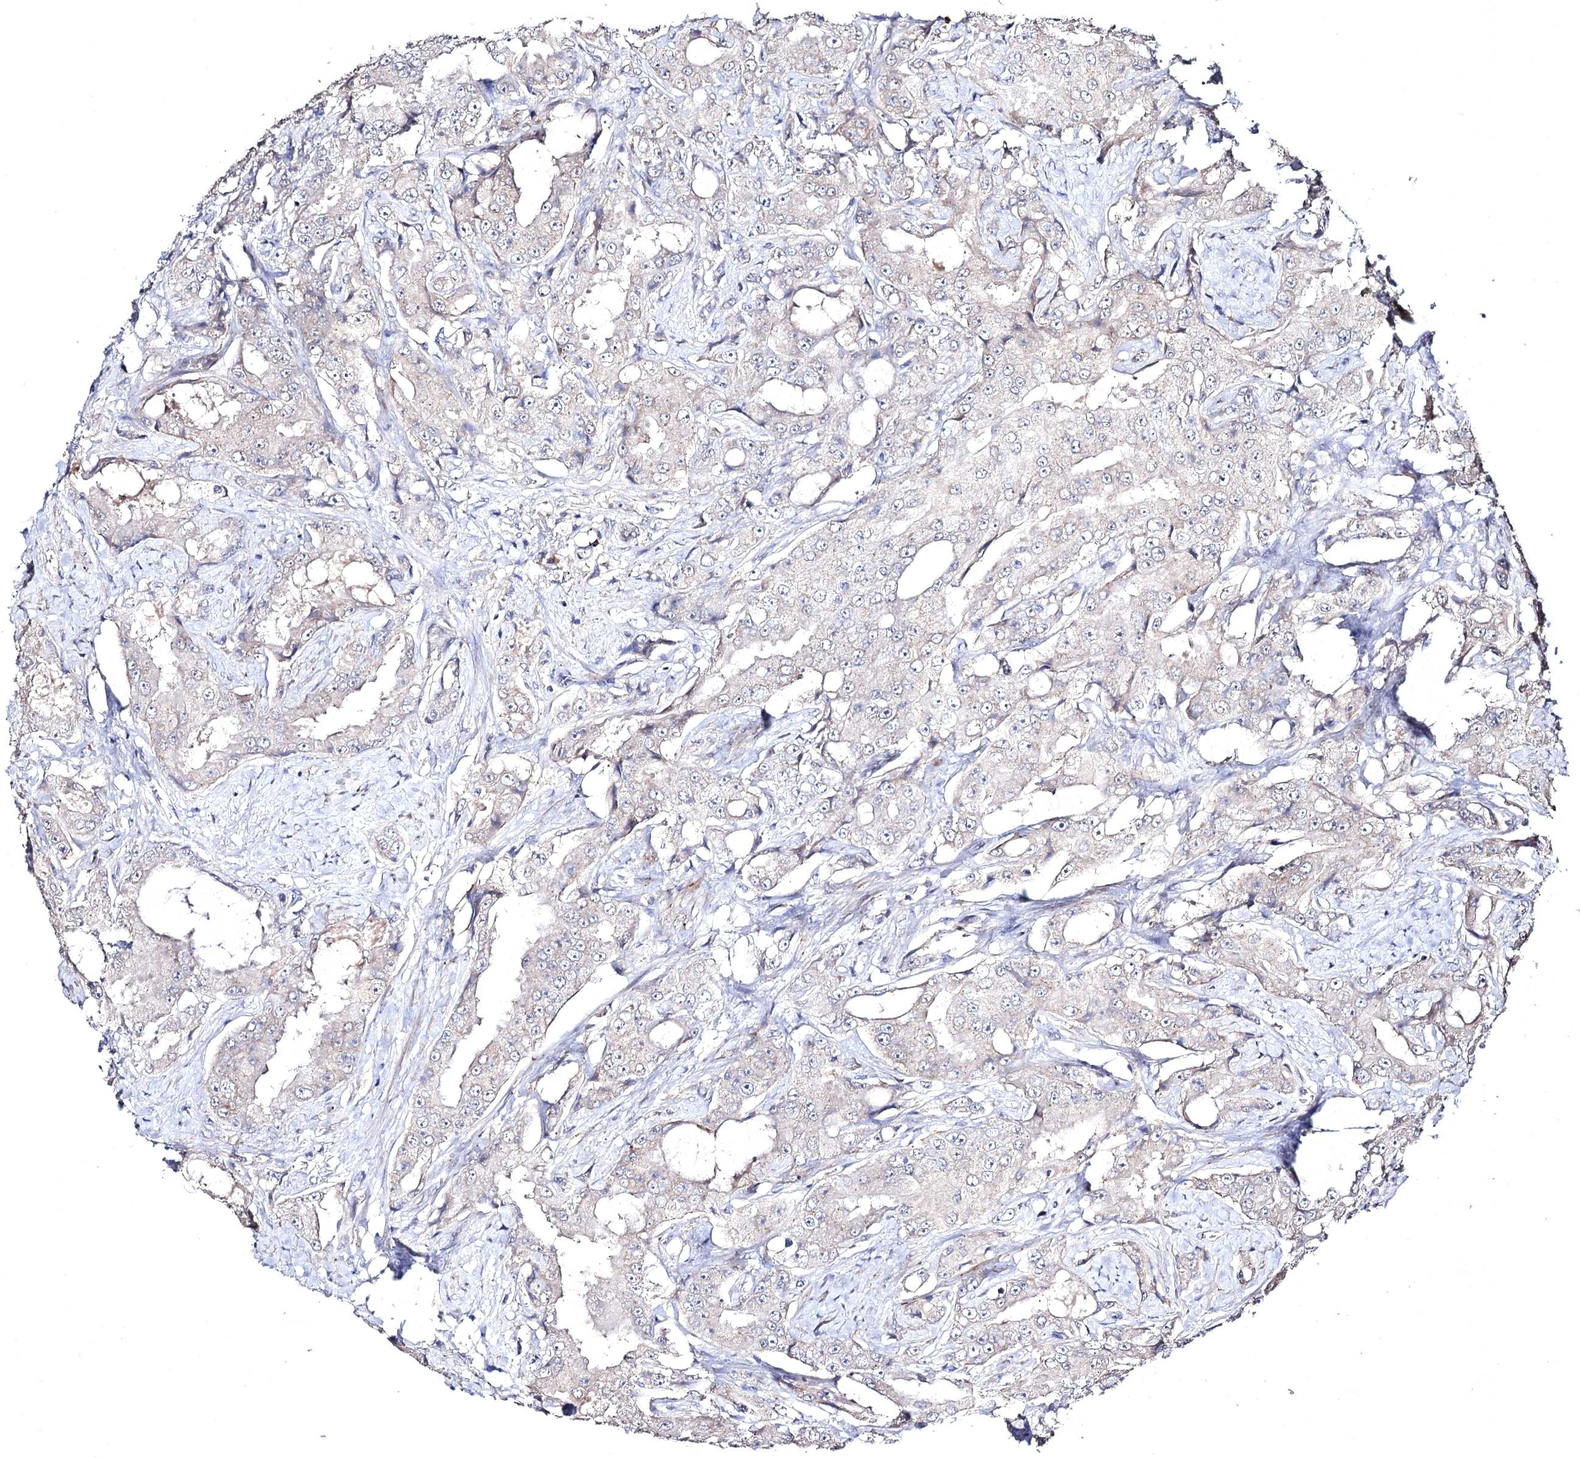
{"staining": {"intensity": "weak", "quantity": "<25%", "location": "cytoplasmic/membranous"}, "tissue": "prostate cancer", "cell_type": "Tumor cells", "image_type": "cancer", "snomed": [{"axis": "morphology", "description": "Adenocarcinoma, High grade"}, {"axis": "topography", "description": "Prostate"}], "caption": "This histopathology image is of high-grade adenocarcinoma (prostate) stained with immunohistochemistry to label a protein in brown with the nuclei are counter-stained blue. There is no staining in tumor cells.", "gene": "SEMA4G", "patient": {"sex": "male", "age": 73}}